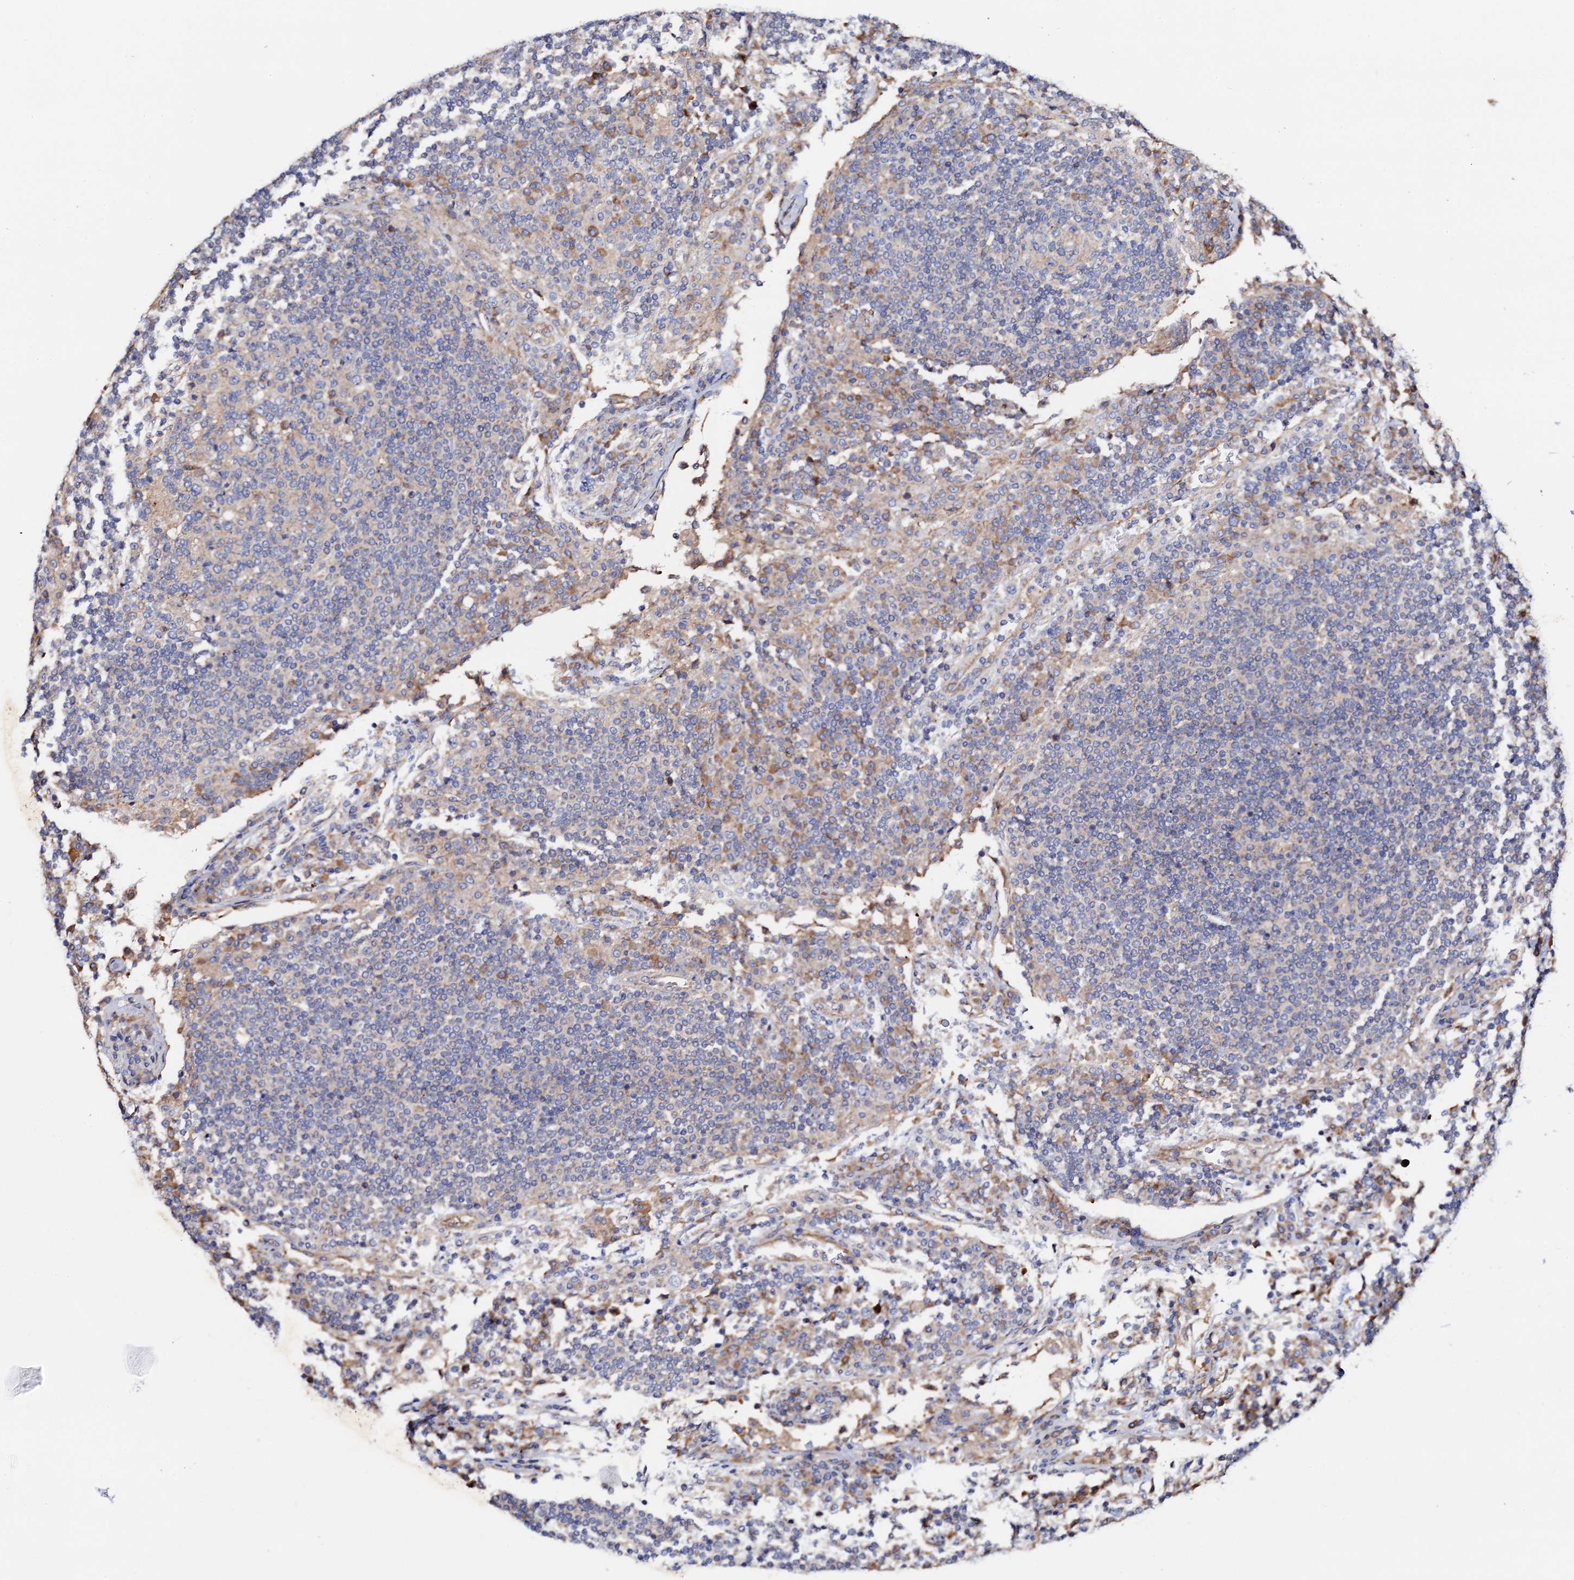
{"staining": {"intensity": "weak", "quantity": "<25%", "location": "cytoplasmic/membranous"}, "tissue": "lymph node", "cell_type": "Germinal center cells", "image_type": "normal", "snomed": [{"axis": "morphology", "description": "Normal tissue, NOS"}, {"axis": "topography", "description": "Lymph node"}], "caption": "The immunohistochemistry photomicrograph has no significant positivity in germinal center cells of lymph node. (Immunohistochemistry (ihc), brightfield microscopy, high magnification).", "gene": "MRPL48", "patient": {"sex": "female", "age": 53}}